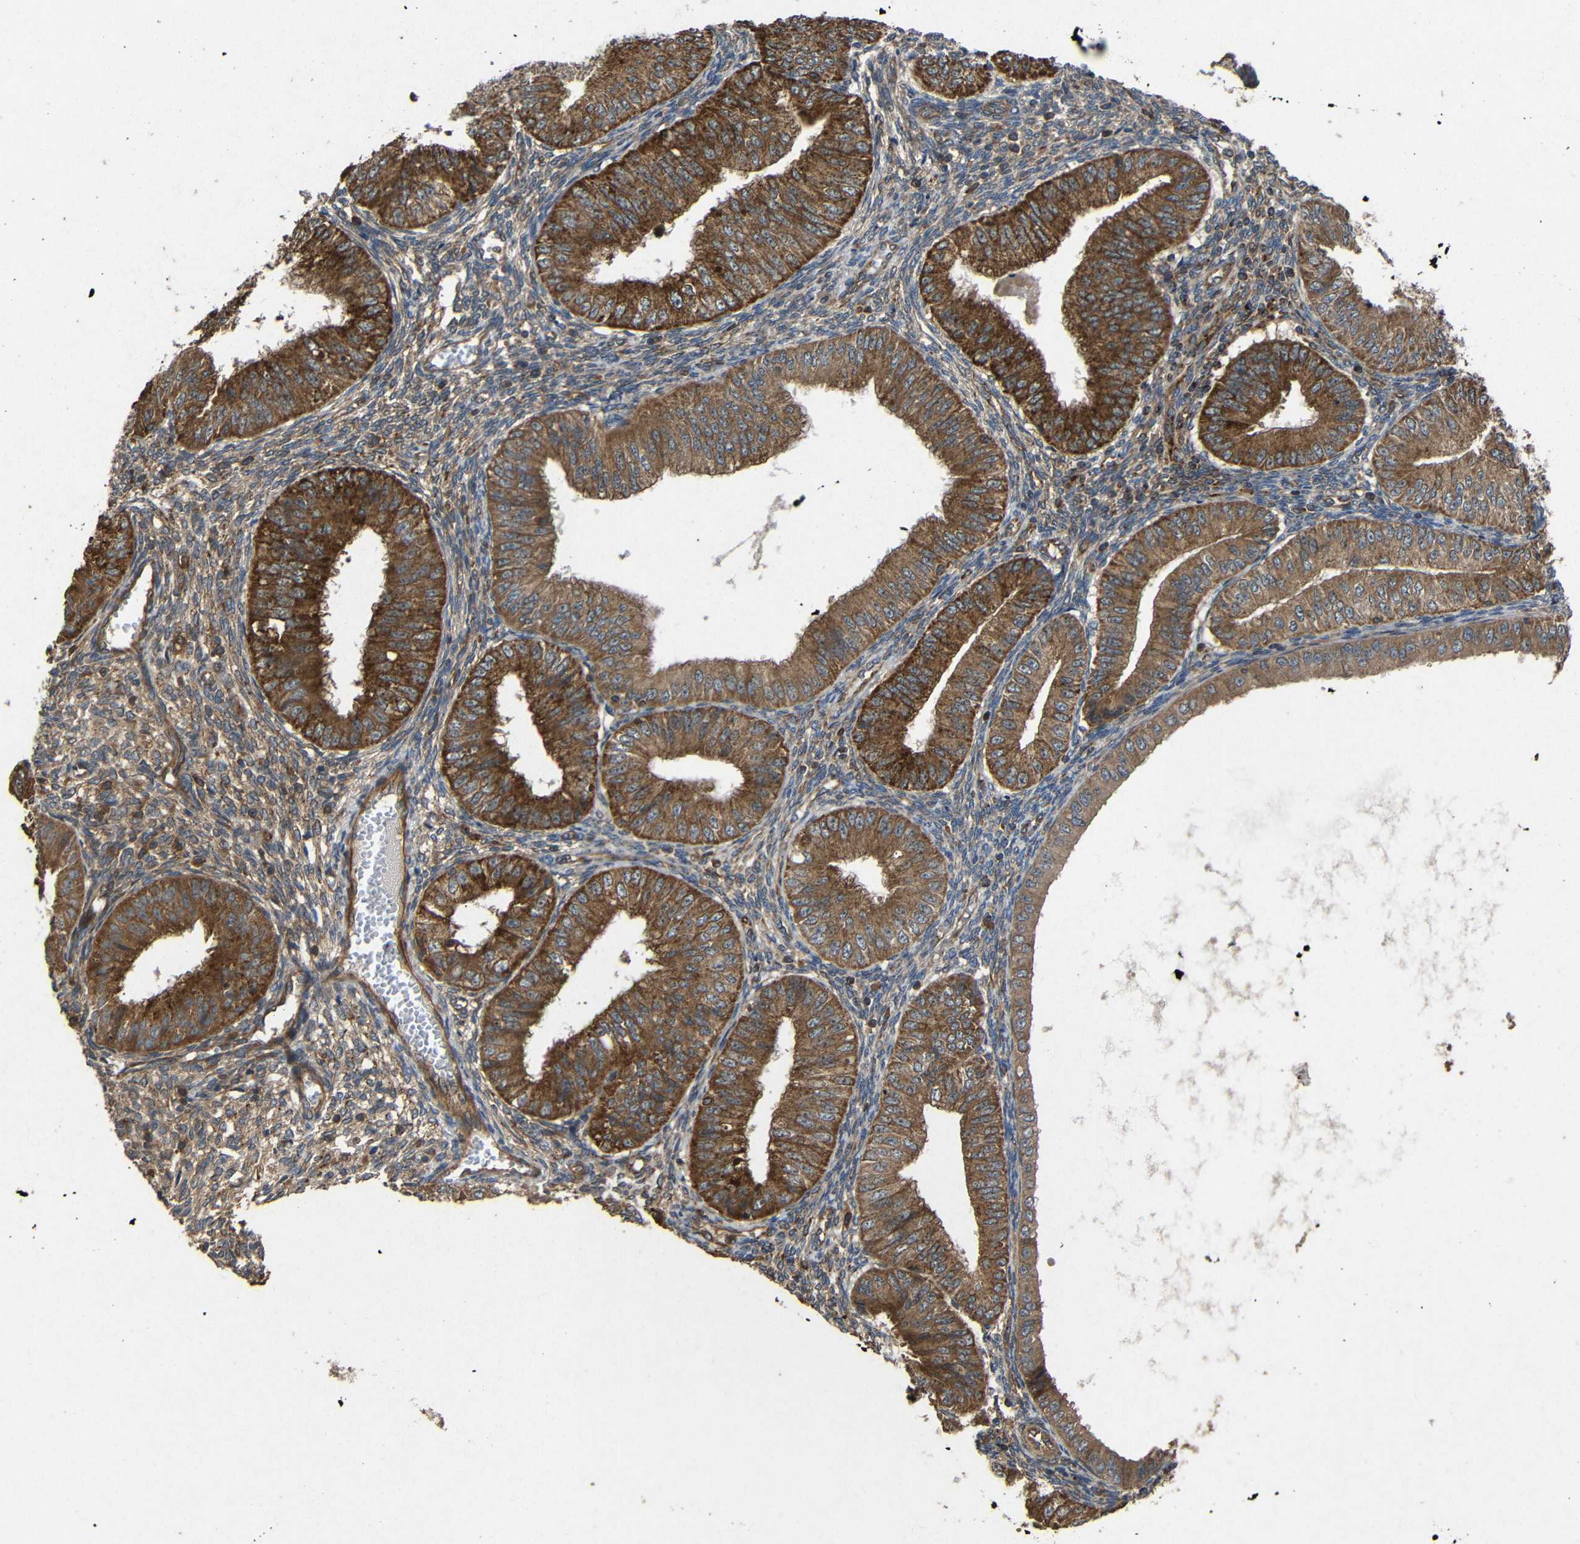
{"staining": {"intensity": "strong", "quantity": ">75%", "location": "cytoplasmic/membranous"}, "tissue": "endometrial cancer", "cell_type": "Tumor cells", "image_type": "cancer", "snomed": [{"axis": "morphology", "description": "Normal tissue, NOS"}, {"axis": "morphology", "description": "Adenocarcinoma, NOS"}, {"axis": "topography", "description": "Endometrium"}], "caption": "Immunohistochemical staining of adenocarcinoma (endometrial) displays high levels of strong cytoplasmic/membranous expression in about >75% of tumor cells.", "gene": "EIF2S1", "patient": {"sex": "female", "age": 53}}